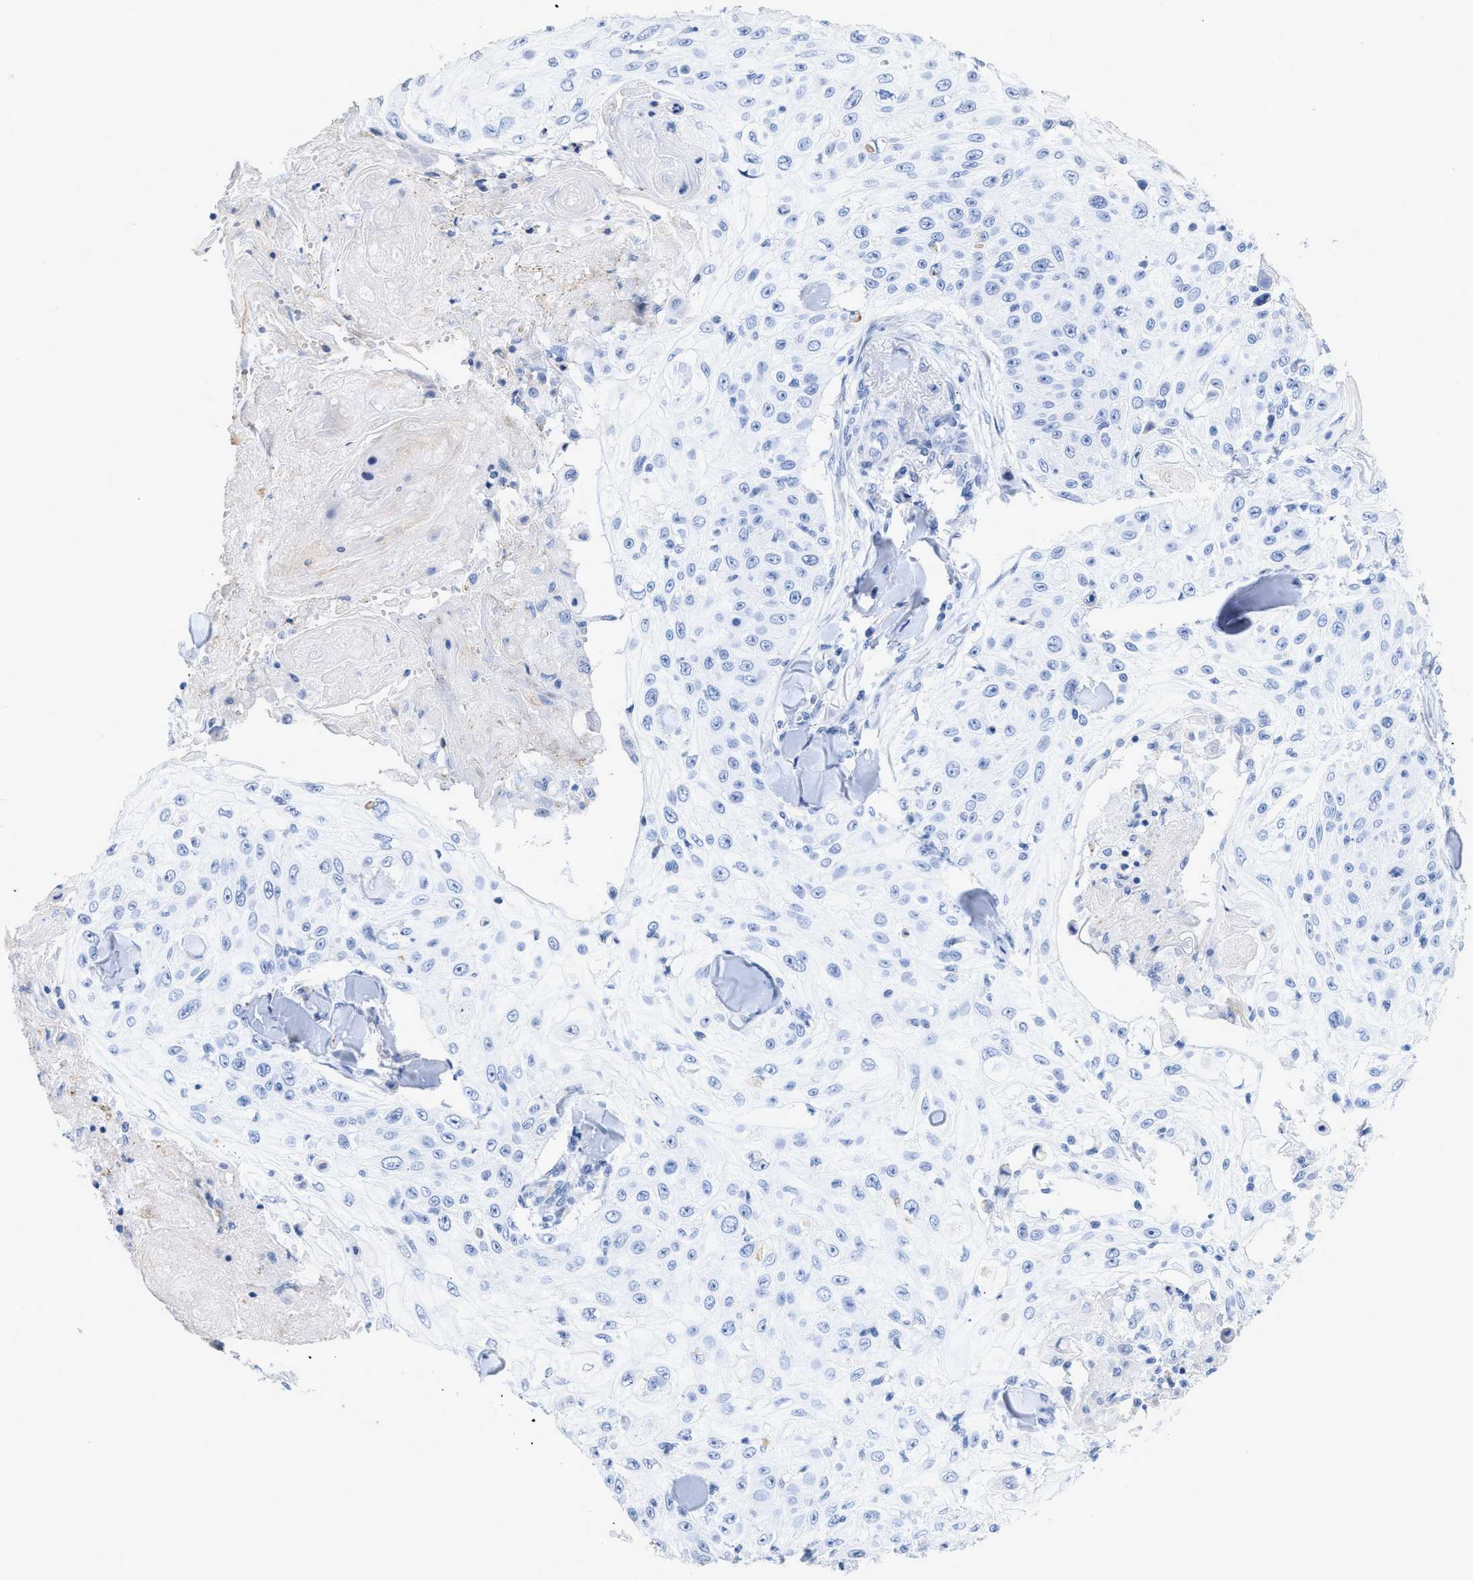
{"staining": {"intensity": "negative", "quantity": "none", "location": "none"}, "tissue": "skin cancer", "cell_type": "Tumor cells", "image_type": "cancer", "snomed": [{"axis": "morphology", "description": "Squamous cell carcinoma, NOS"}, {"axis": "topography", "description": "Skin"}], "caption": "Squamous cell carcinoma (skin) was stained to show a protein in brown. There is no significant expression in tumor cells.", "gene": "CRYM", "patient": {"sex": "male", "age": 86}}